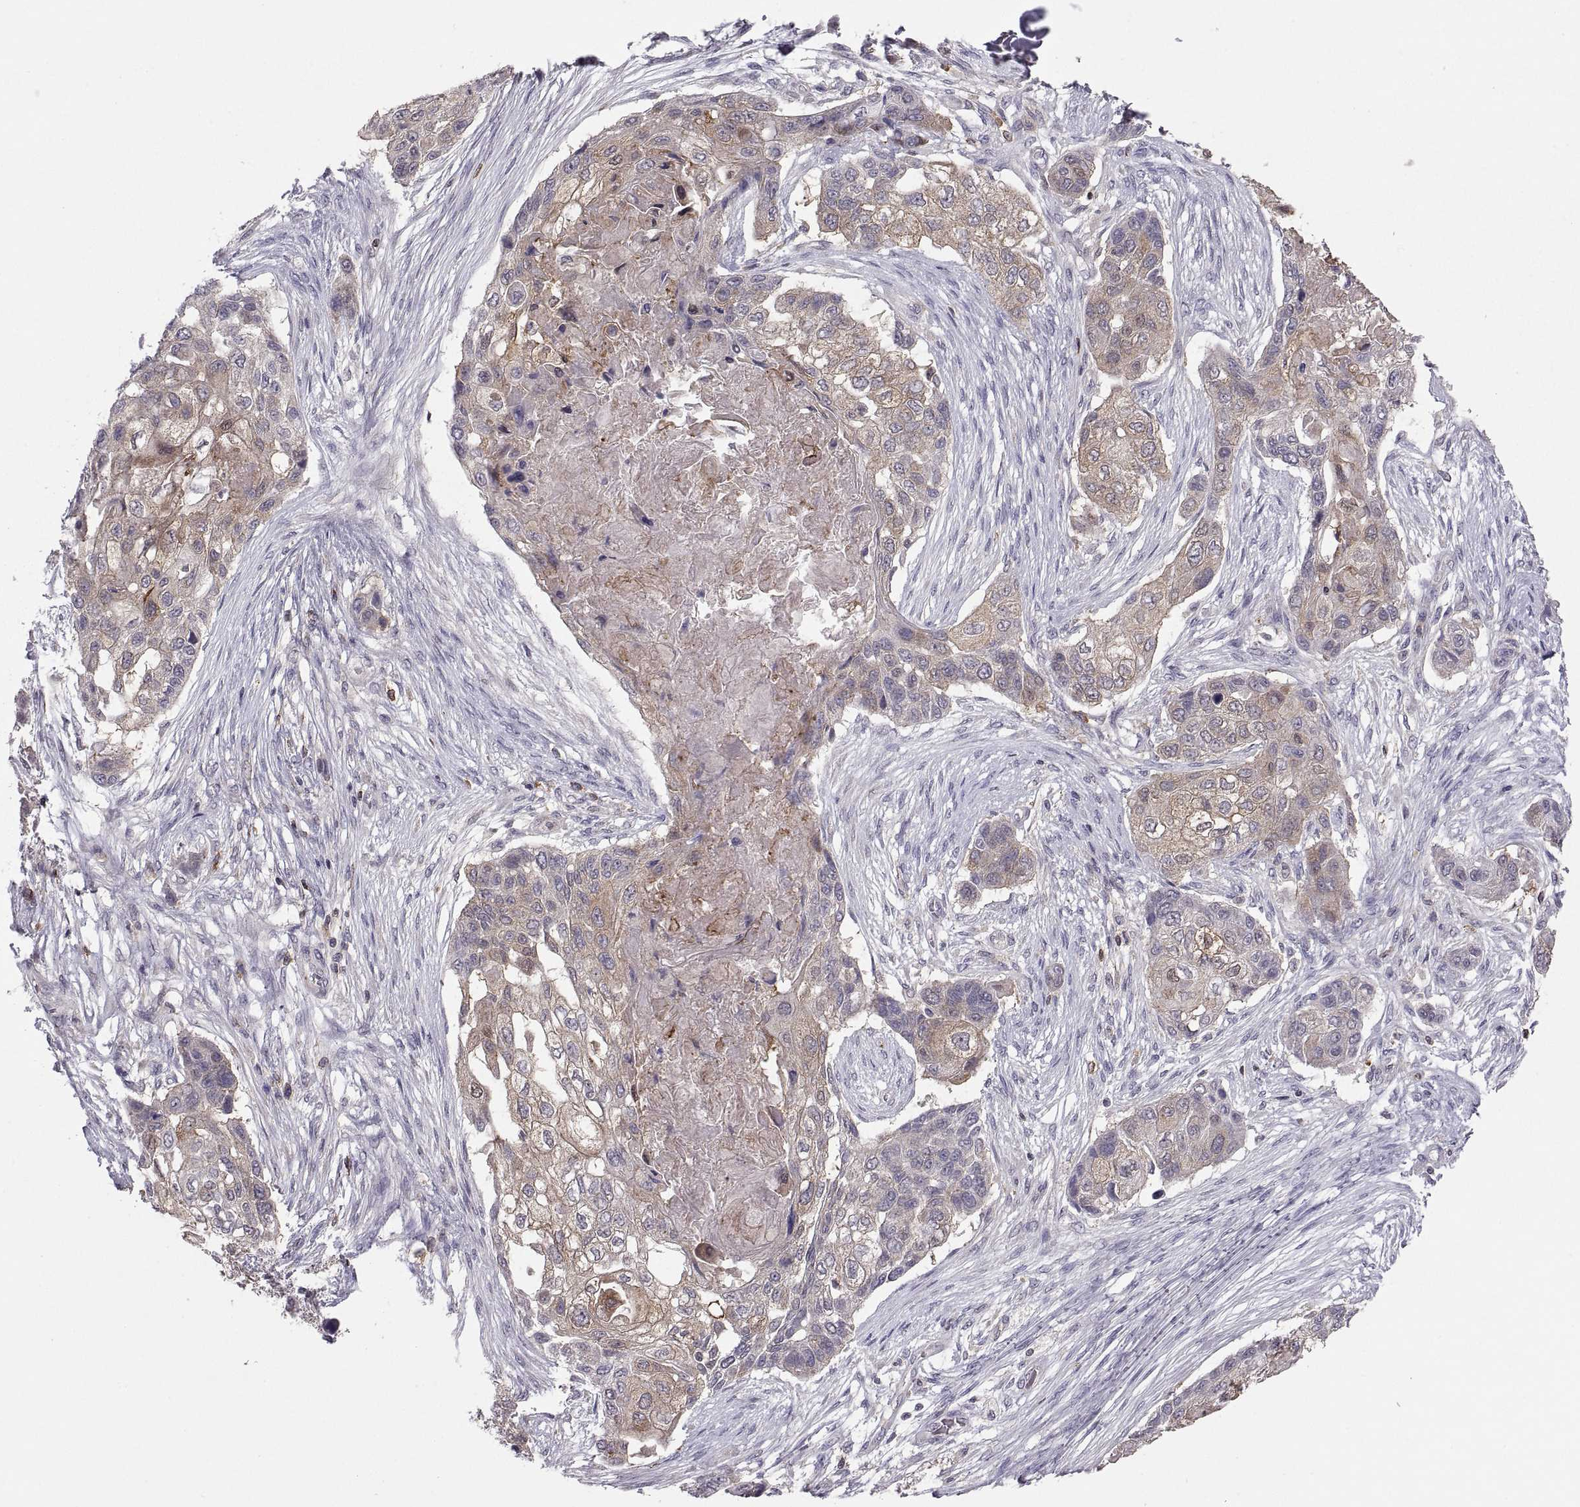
{"staining": {"intensity": "weak", "quantity": "25%-75%", "location": "cytoplasmic/membranous"}, "tissue": "lung cancer", "cell_type": "Tumor cells", "image_type": "cancer", "snomed": [{"axis": "morphology", "description": "Squamous cell carcinoma, NOS"}, {"axis": "topography", "description": "Lung"}], "caption": "IHC photomicrograph of lung squamous cell carcinoma stained for a protein (brown), which reveals low levels of weak cytoplasmic/membranous positivity in about 25%-75% of tumor cells.", "gene": "EZR", "patient": {"sex": "male", "age": 69}}